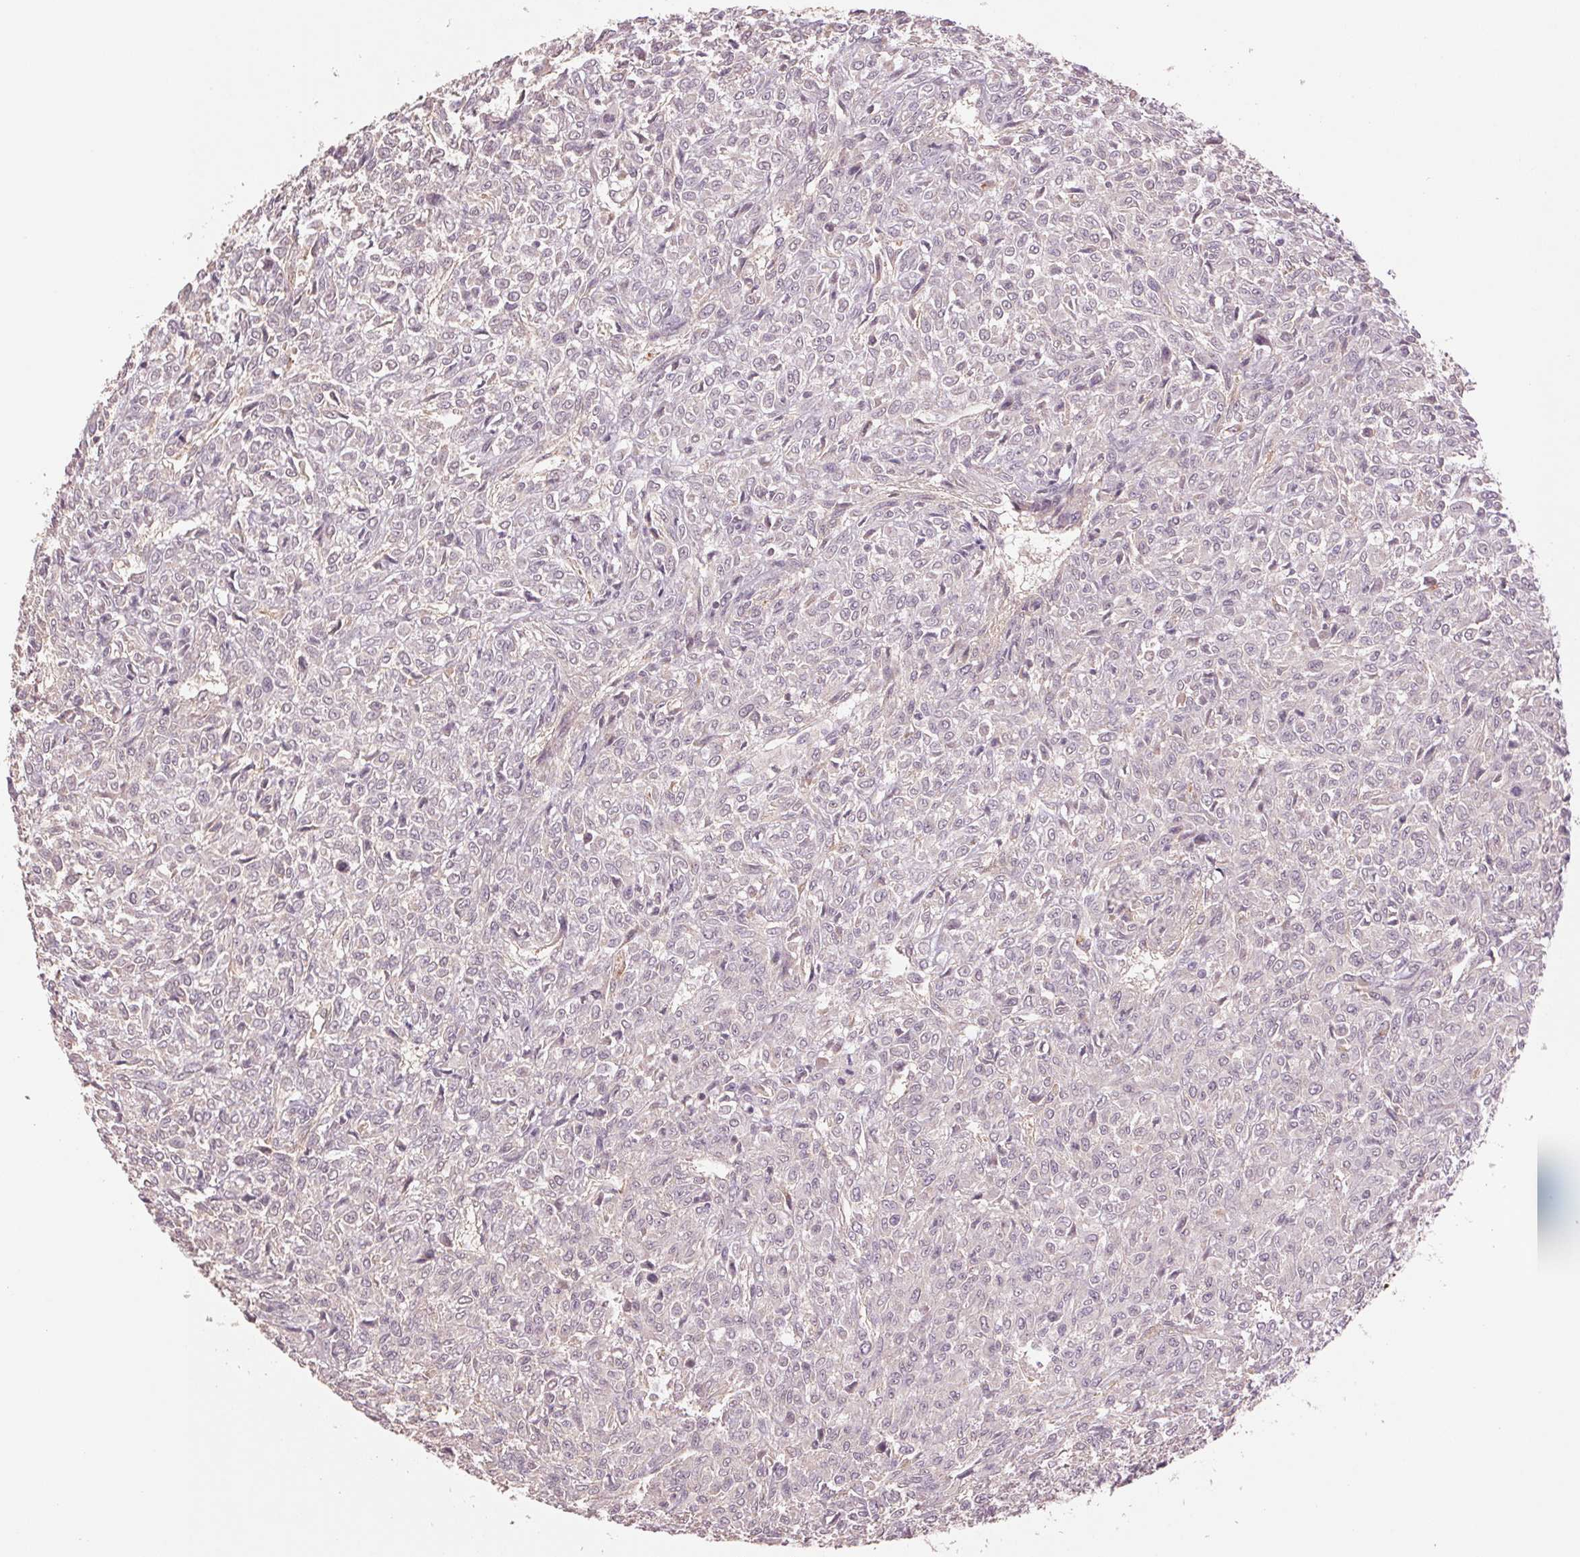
{"staining": {"intensity": "negative", "quantity": "none", "location": "none"}, "tissue": "renal cancer", "cell_type": "Tumor cells", "image_type": "cancer", "snomed": [{"axis": "morphology", "description": "Adenocarcinoma, NOS"}, {"axis": "topography", "description": "Kidney"}], "caption": "This photomicrograph is of renal cancer stained with IHC to label a protein in brown with the nuclei are counter-stained blue. There is no staining in tumor cells.", "gene": "PPIA", "patient": {"sex": "male", "age": 58}}